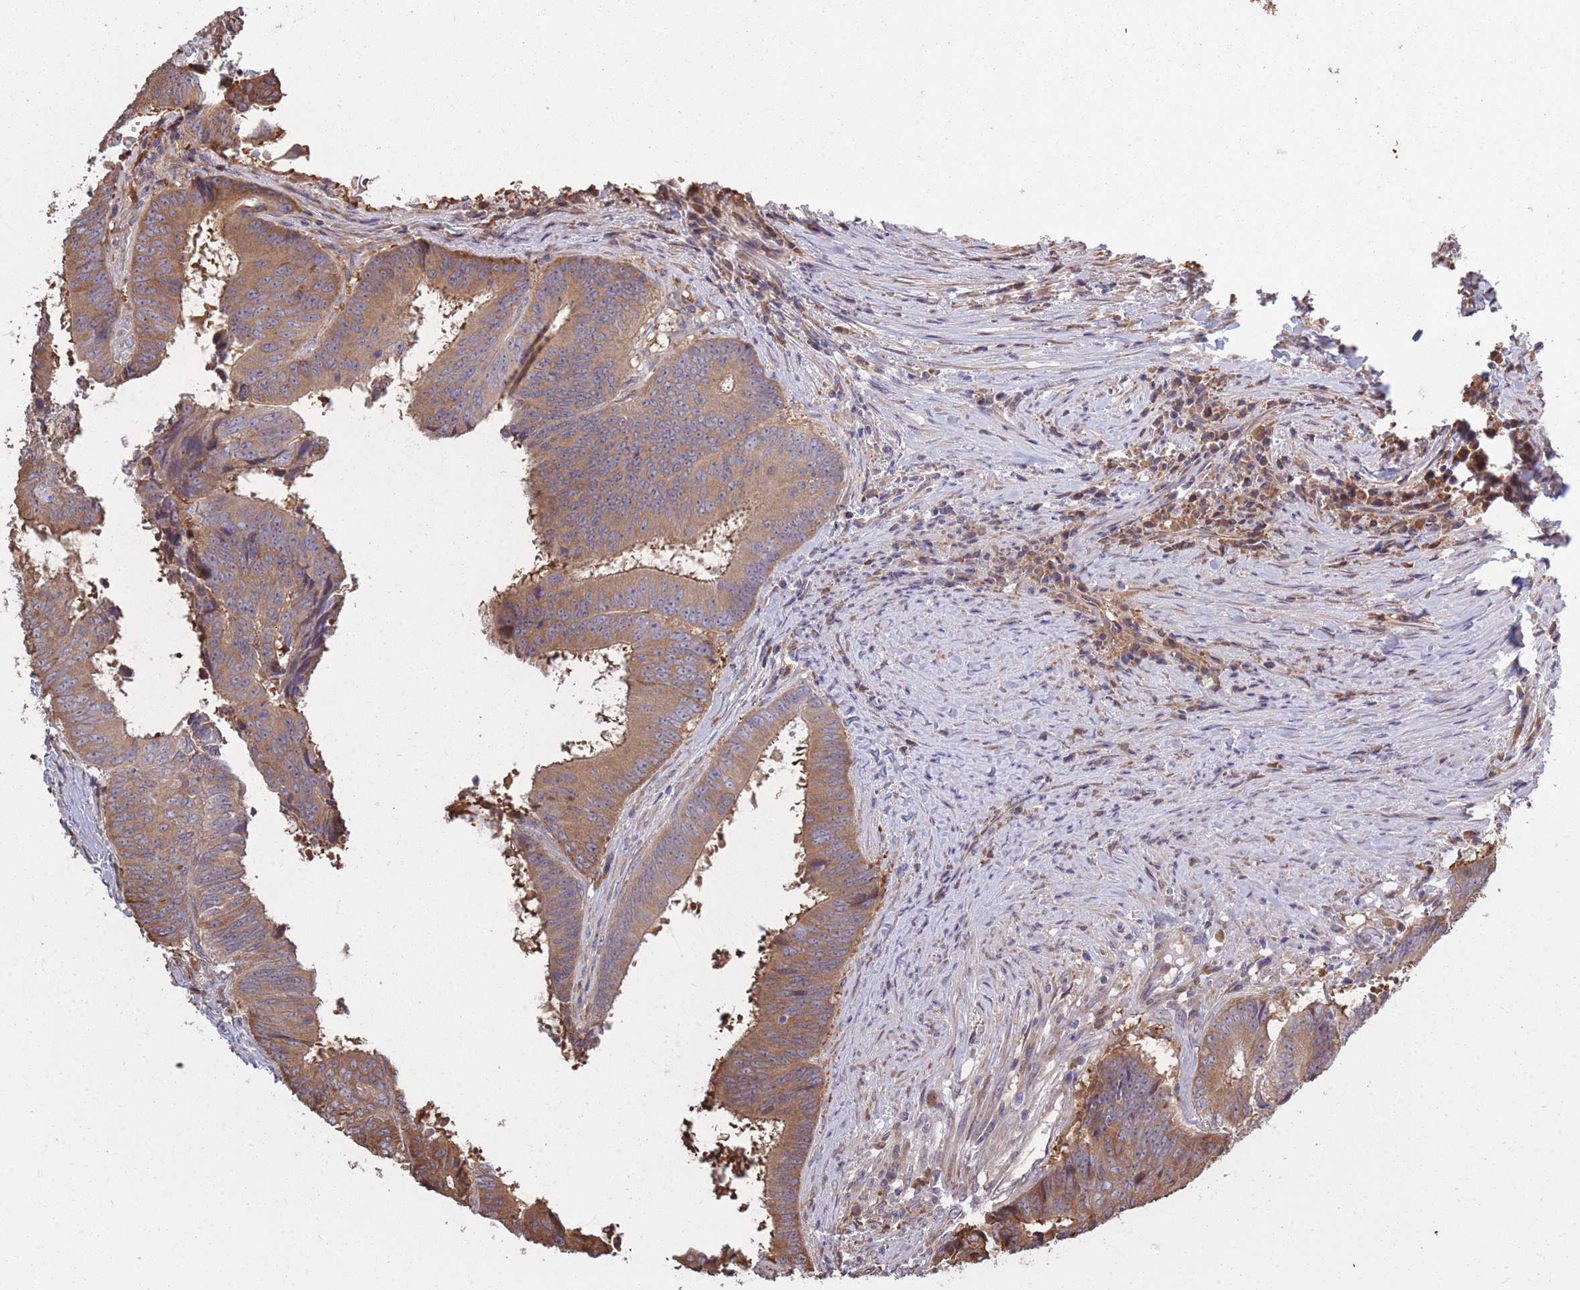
{"staining": {"intensity": "moderate", "quantity": ">75%", "location": "cytoplasmic/membranous"}, "tissue": "colorectal cancer", "cell_type": "Tumor cells", "image_type": "cancer", "snomed": [{"axis": "morphology", "description": "Adenocarcinoma, NOS"}, {"axis": "topography", "description": "Rectum"}], "caption": "Immunohistochemical staining of human colorectal adenocarcinoma demonstrates moderate cytoplasmic/membranous protein staining in approximately >75% of tumor cells.", "gene": "ARL13B", "patient": {"sex": "male", "age": 72}}